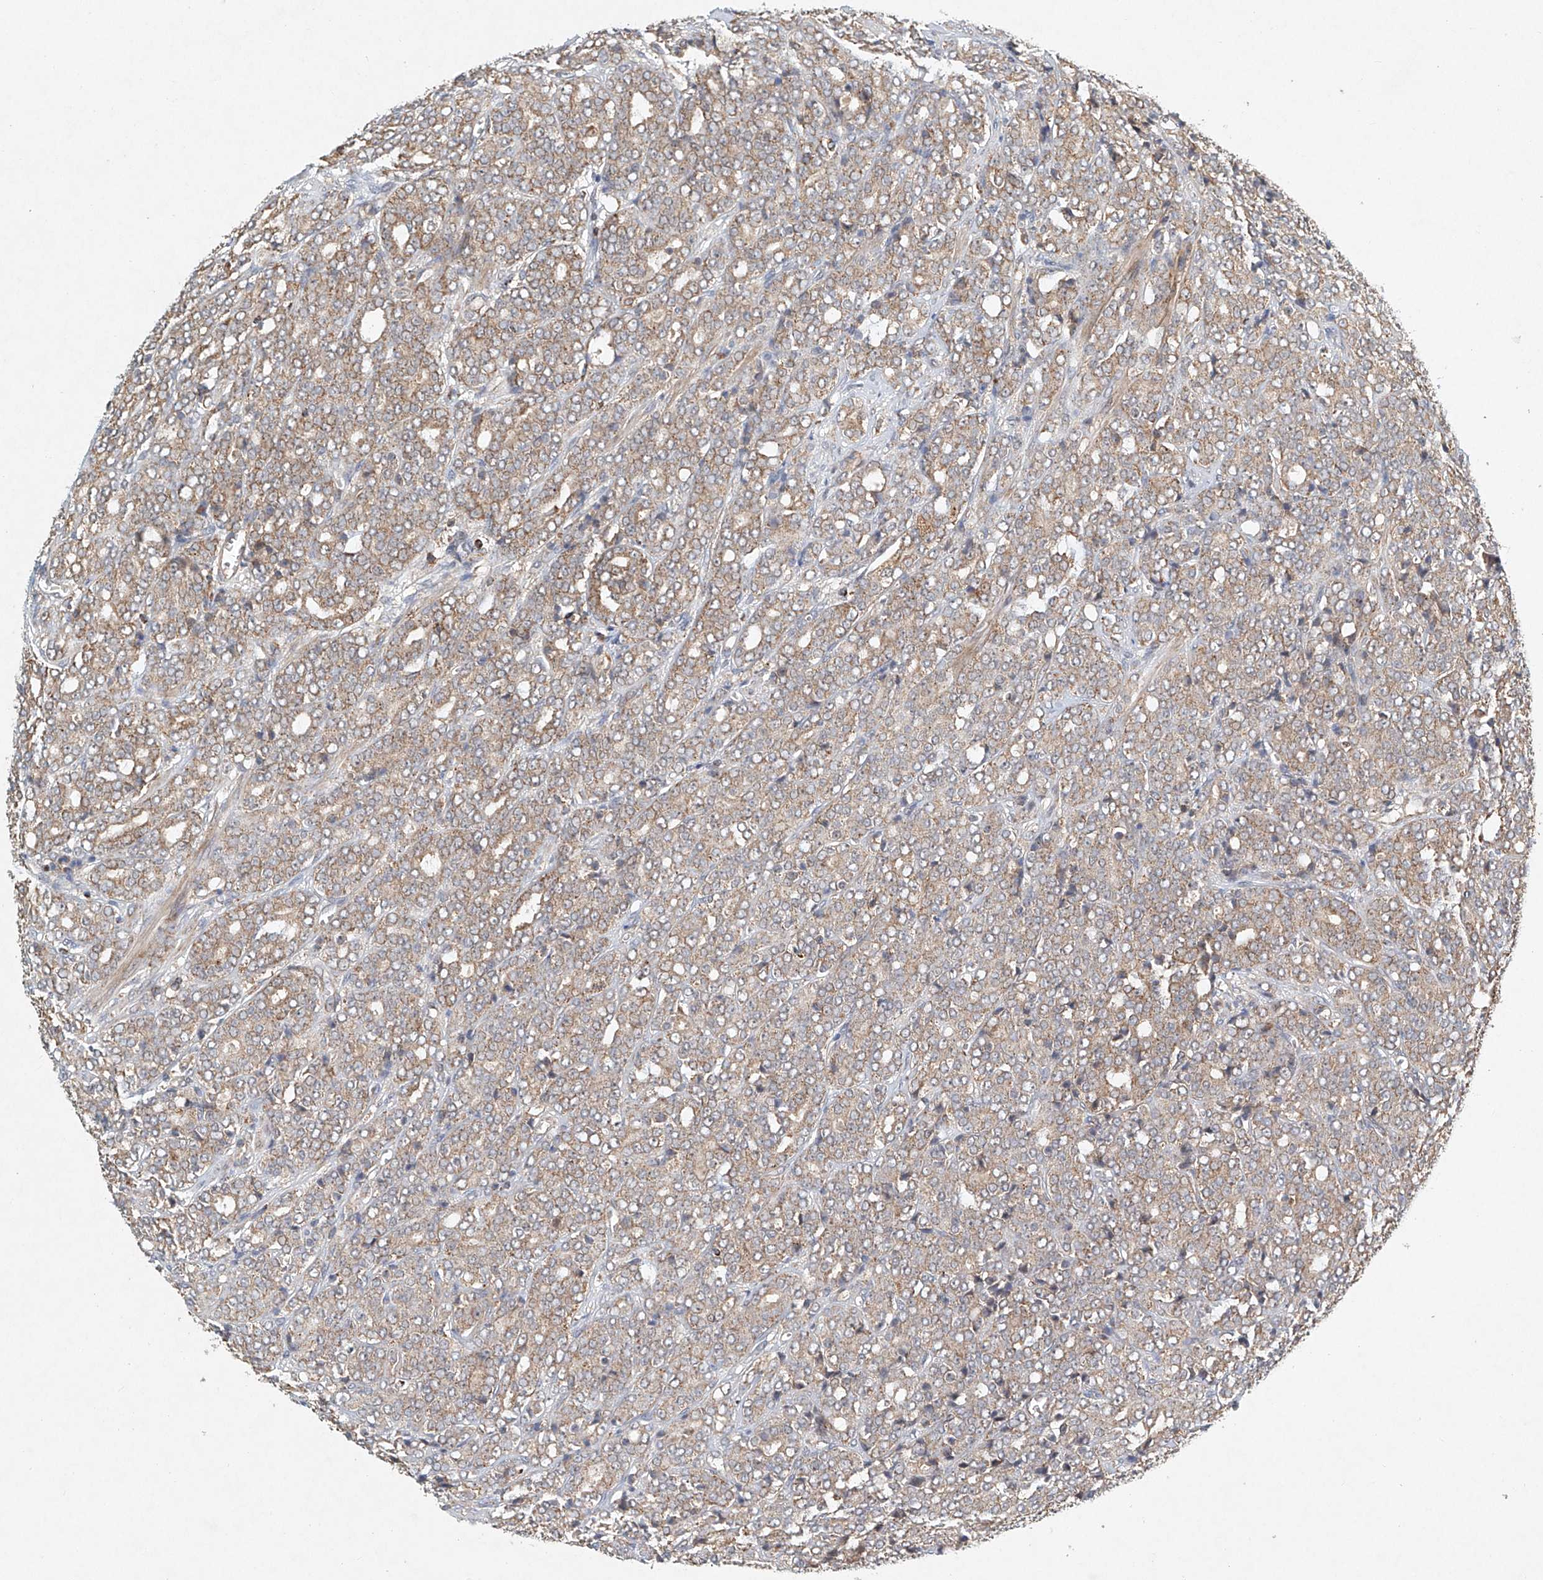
{"staining": {"intensity": "weak", "quantity": ">75%", "location": "cytoplasmic/membranous"}, "tissue": "prostate cancer", "cell_type": "Tumor cells", "image_type": "cancer", "snomed": [{"axis": "morphology", "description": "Adenocarcinoma, High grade"}, {"axis": "topography", "description": "Prostate"}], "caption": "Protein analysis of prostate cancer tissue shows weak cytoplasmic/membranous staining in about >75% of tumor cells.", "gene": "DCAF11", "patient": {"sex": "male", "age": 62}}